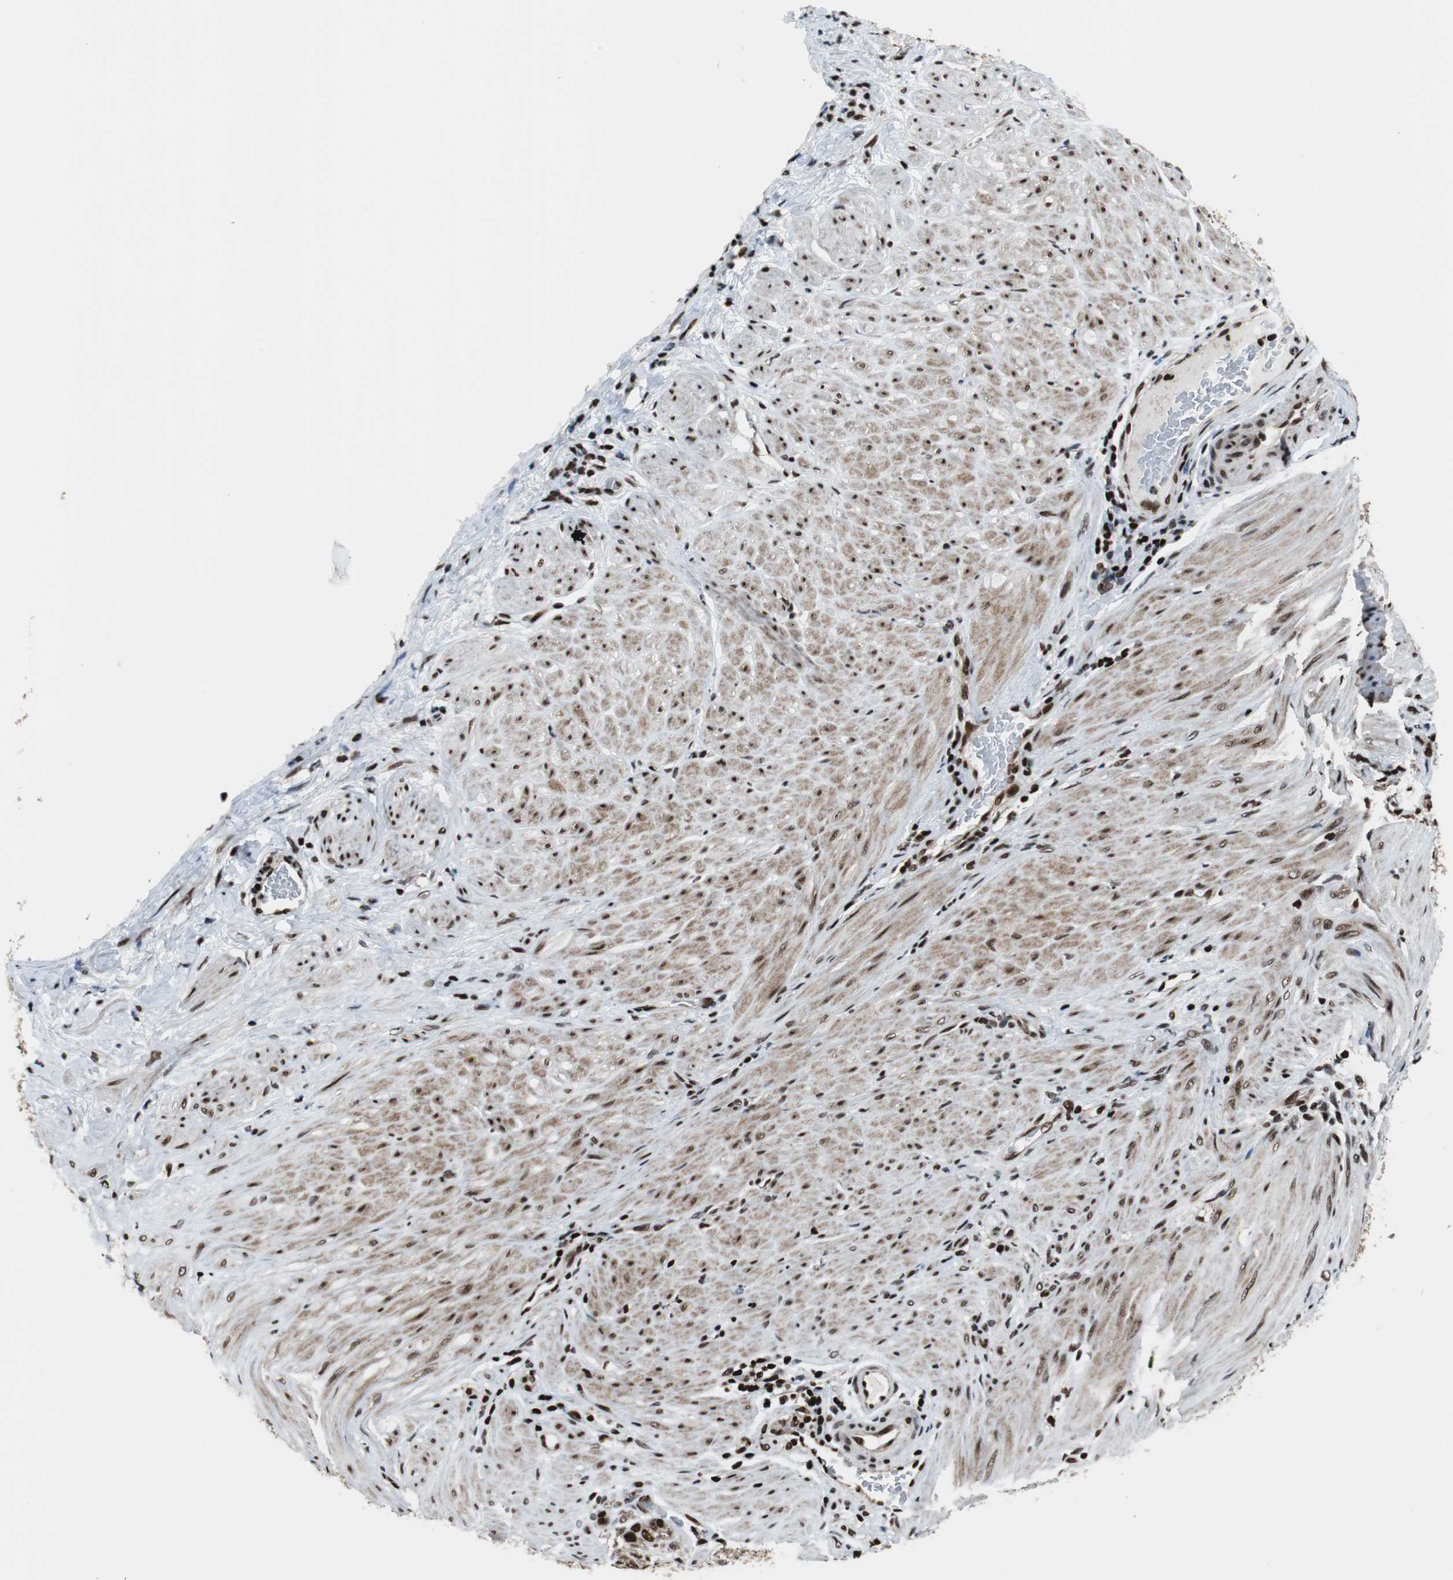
{"staining": {"intensity": "strong", "quantity": ">75%", "location": "nuclear"}, "tissue": "stomach cancer", "cell_type": "Tumor cells", "image_type": "cancer", "snomed": [{"axis": "morphology", "description": "Adenocarcinoma, NOS"}, {"axis": "topography", "description": "Stomach"}], "caption": "About >75% of tumor cells in stomach cancer (adenocarcinoma) display strong nuclear protein staining as visualized by brown immunohistochemical staining.", "gene": "HDAC1", "patient": {"sex": "male", "age": 82}}